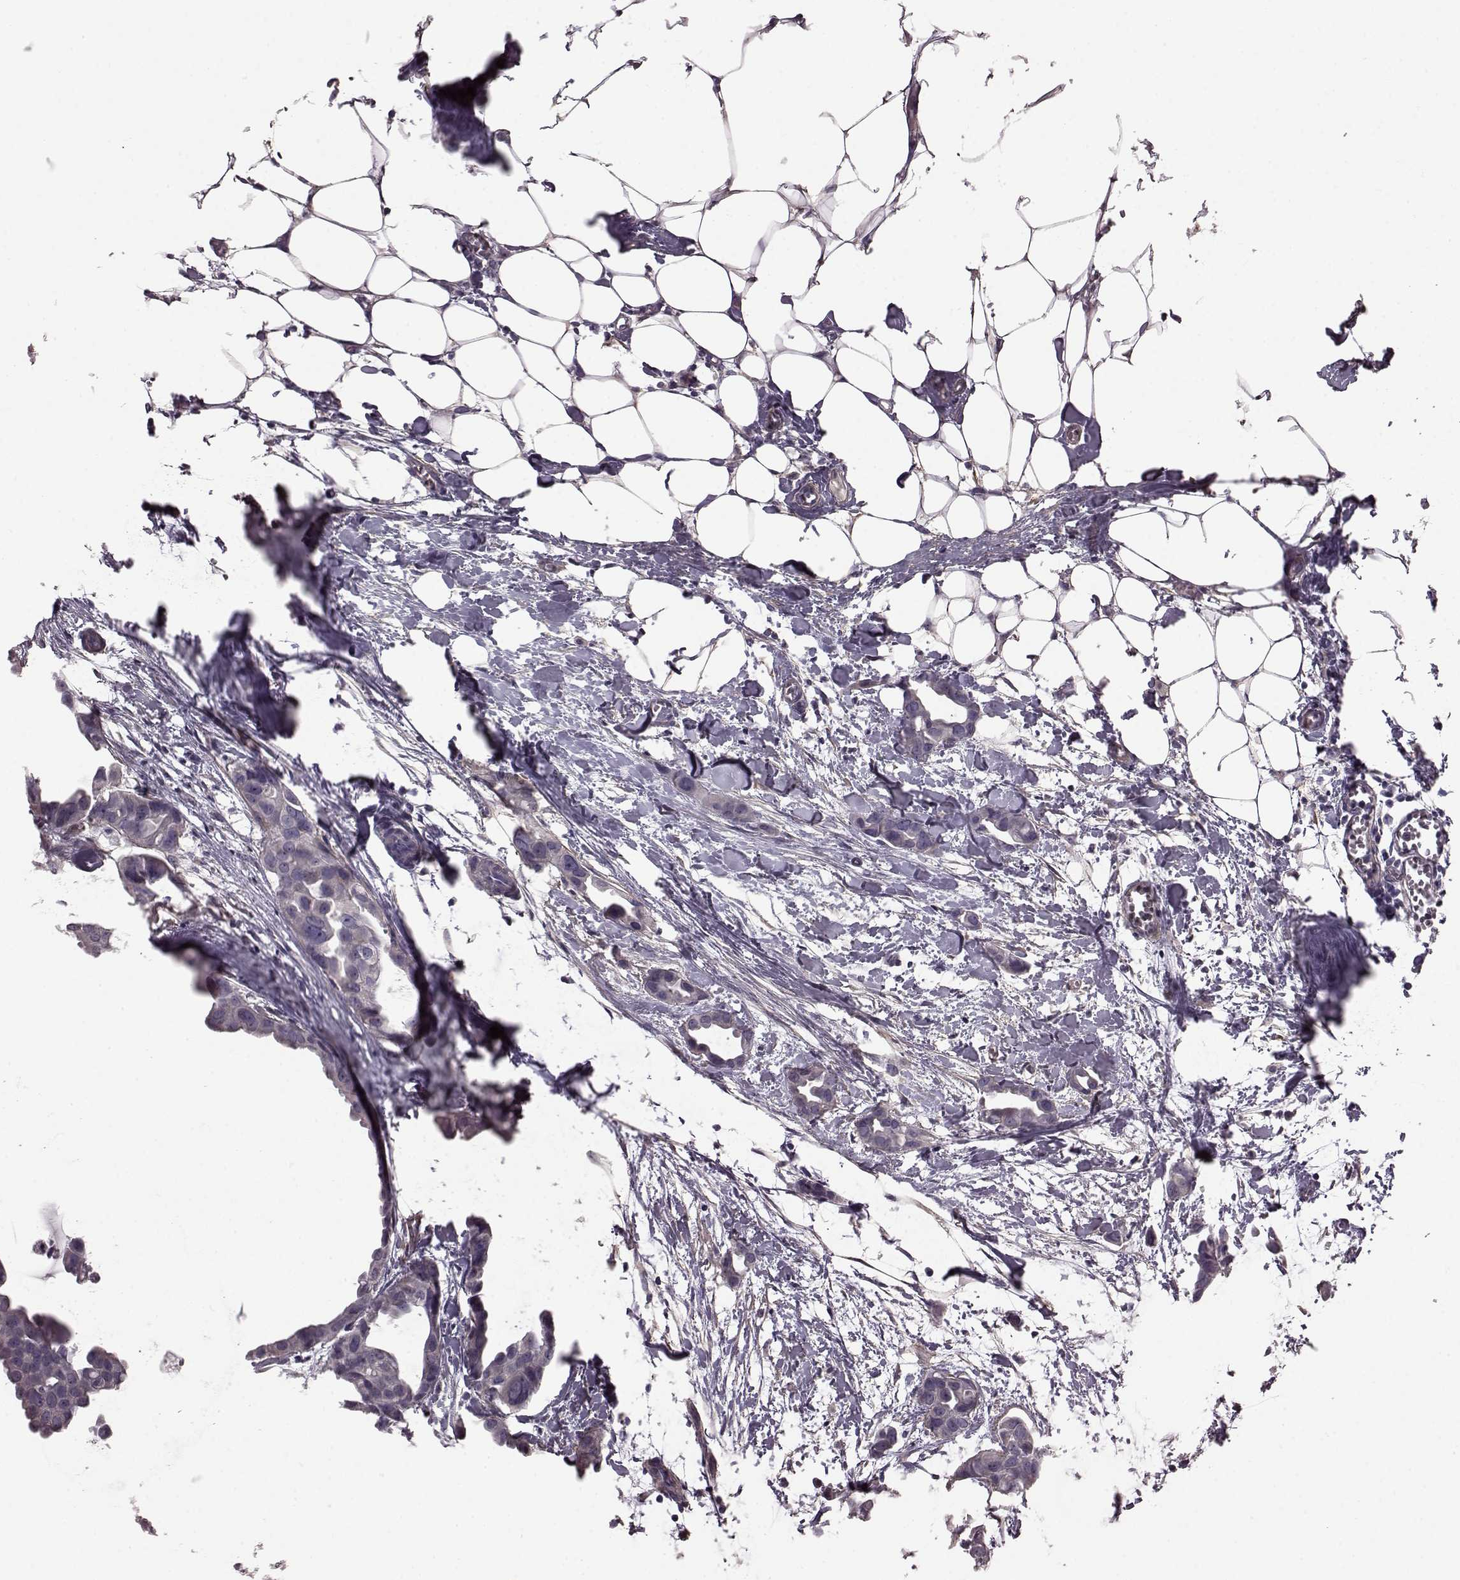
{"staining": {"intensity": "negative", "quantity": "none", "location": "none"}, "tissue": "breast cancer", "cell_type": "Tumor cells", "image_type": "cancer", "snomed": [{"axis": "morphology", "description": "Duct carcinoma"}, {"axis": "topography", "description": "Breast"}], "caption": "Invasive ductal carcinoma (breast) was stained to show a protein in brown. There is no significant expression in tumor cells.", "gene": "GRK1", "patient": {"sex": "female", "age": 38}}